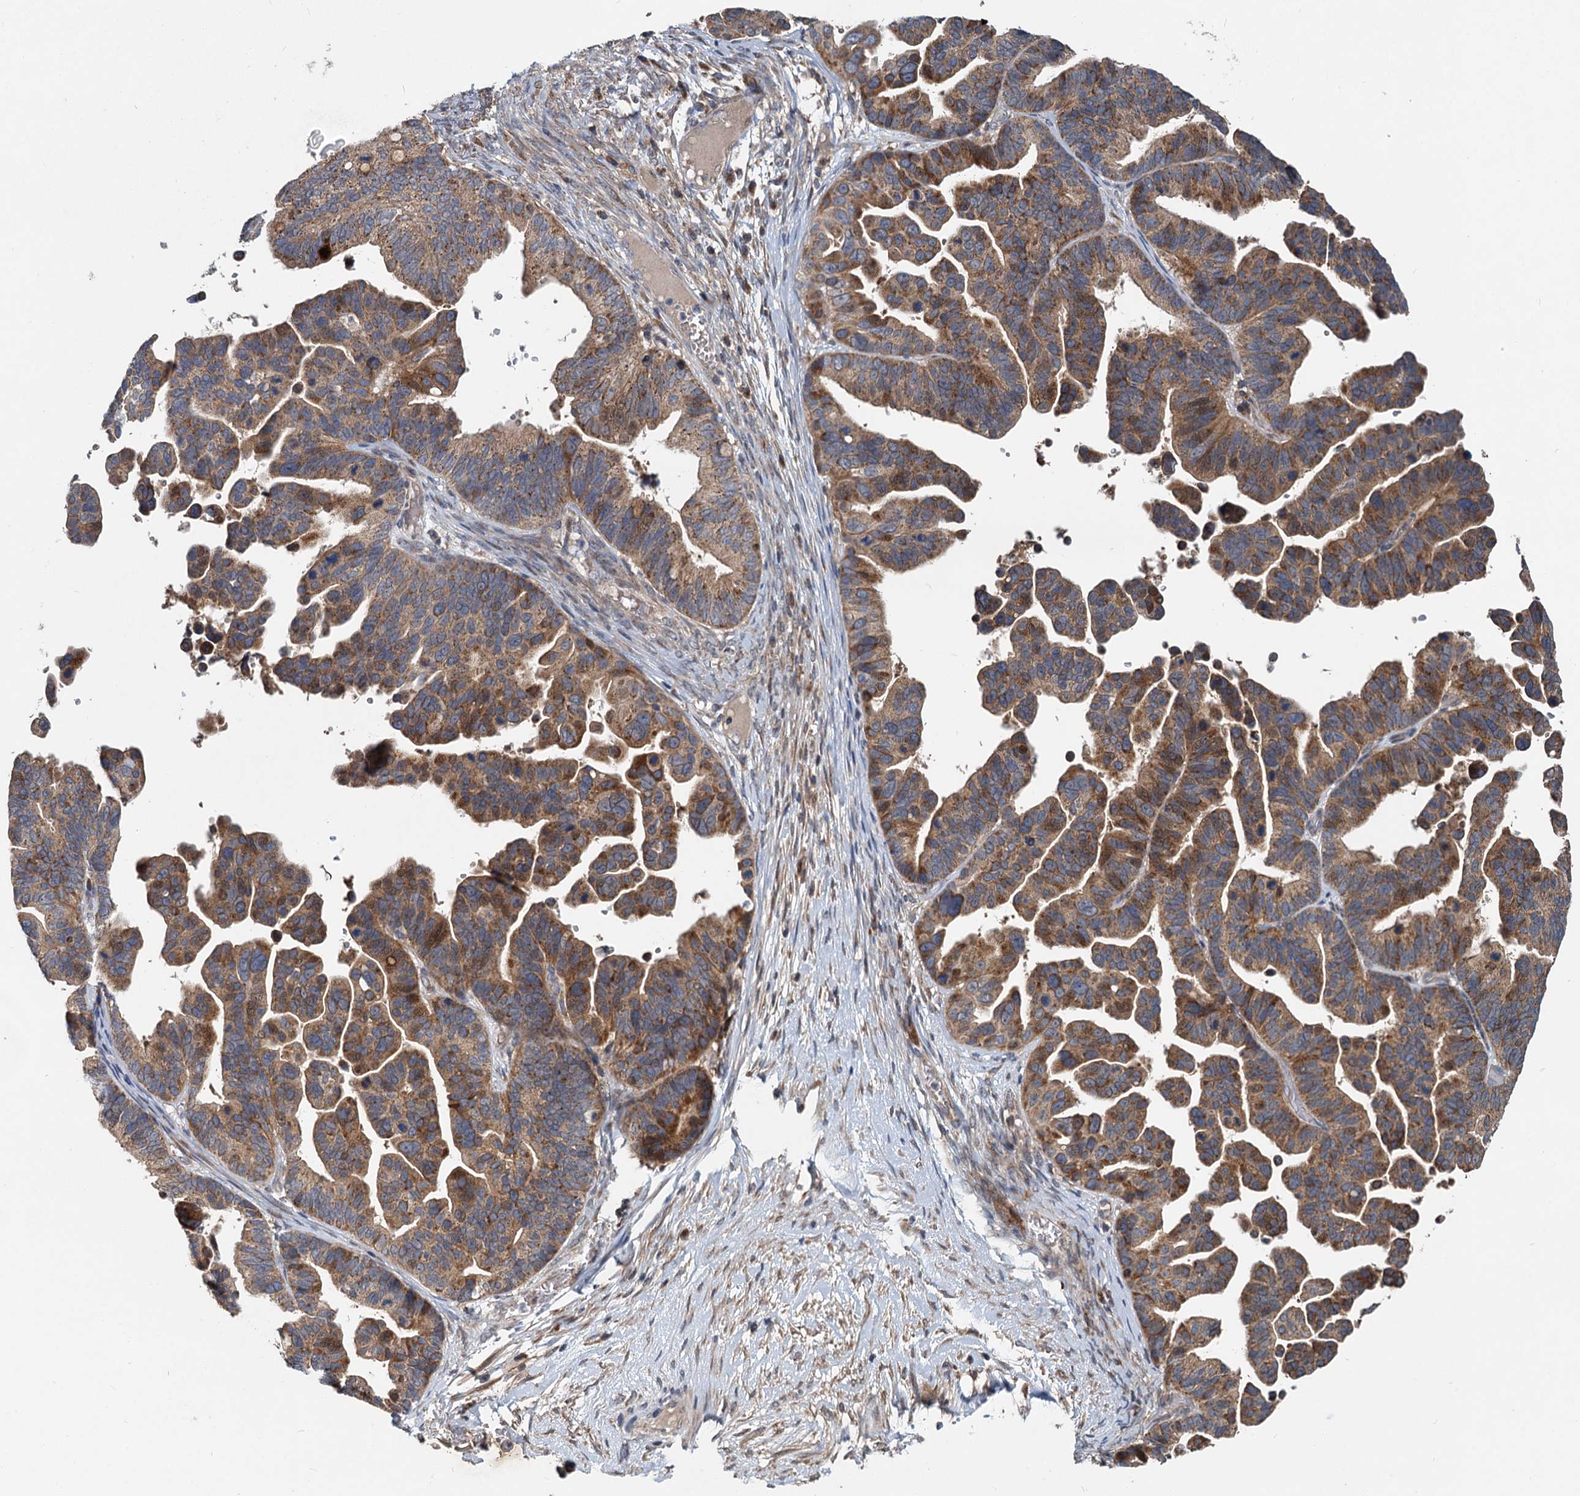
{"staining": {"intensity": "moderate", "quantity": ">75%", "location": "cytoplasmic/membranous"}, "tissue": "ovarian cancer", "cell_type": "Tumor cells", "image_type": "cancer", "snomed": [{"axis": "morphology", "description": "Cystadenocarcinoma, serous, NOS"}, {"axis": "topography", "description": "Ovary"}], "caption": "Tumor cells exhibit moderate cytoplasmic/membranous staining in about >75% of cells in serous cystadenocarcinoma (ovarian).", "gene": "OTUB1", "patient": {"sex": "female", "age": 56}}